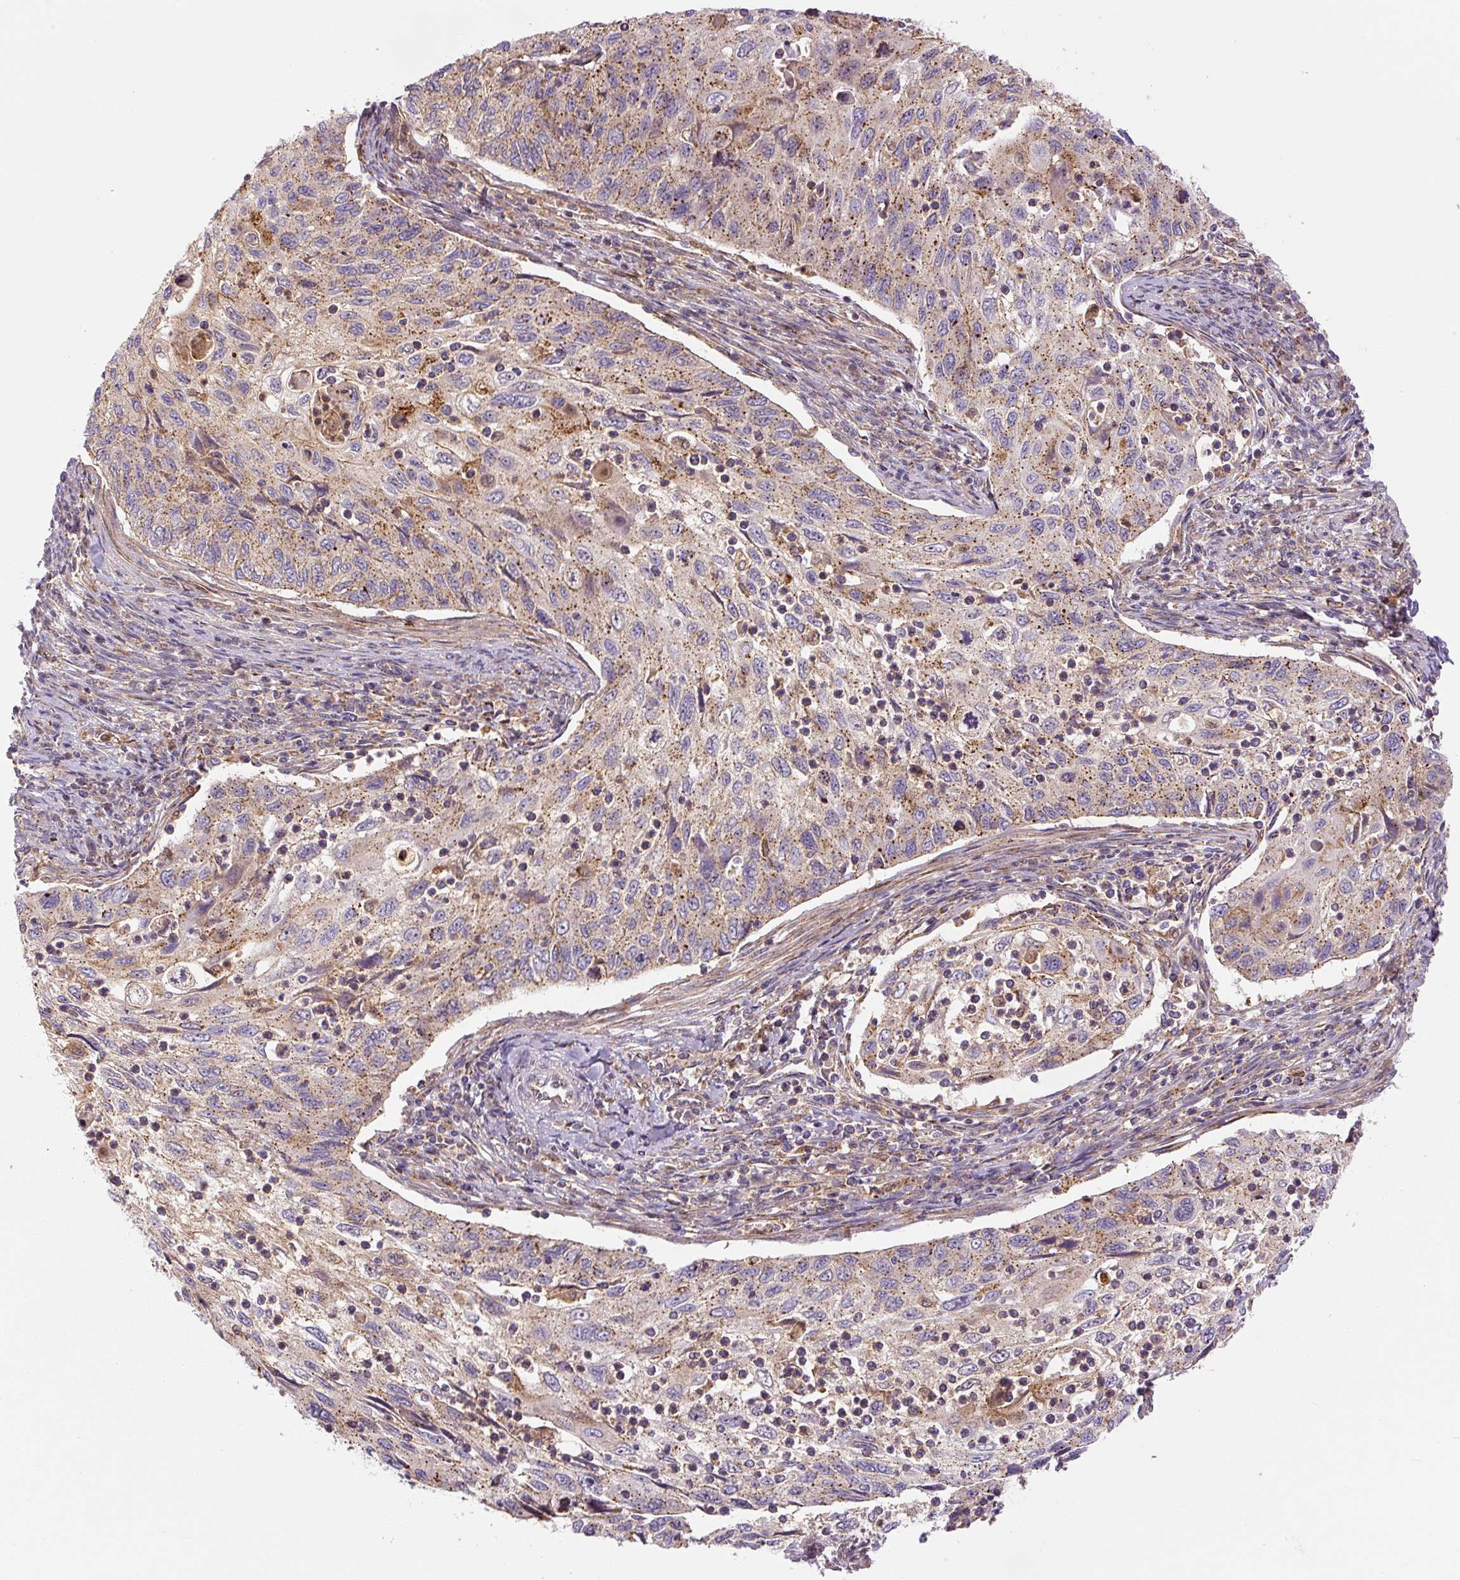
{"staining": {"intensity": "moderate", "quantity": "25%-75%", "location": "cytoplasmic/membranous"}, "tissue": "cervical cancer", "cell_type": "Tumor cells", "image_type": "cancer", "snomed": [{"axis": "morphology", "description": "Squamous cell carcinoma, NOS"}, {"axis": "topography", "description": "Cervix"}], "caption": "Squamous cell carcinoma (cervical) was stained to show a protein in brown. There is medium levels of moderate cytoplasmic/membranous positivity in about 25%-75% of tumor cells. The staining was performed using DAB (3,3'-diaminobenzidine) to visualize the protein expression in brown, while the nuclei were stained in blue with hematoxylin (Magnification: 20x).", "gene": "ZSWIM7", "patient": {"sex": "female", "age": 70}}